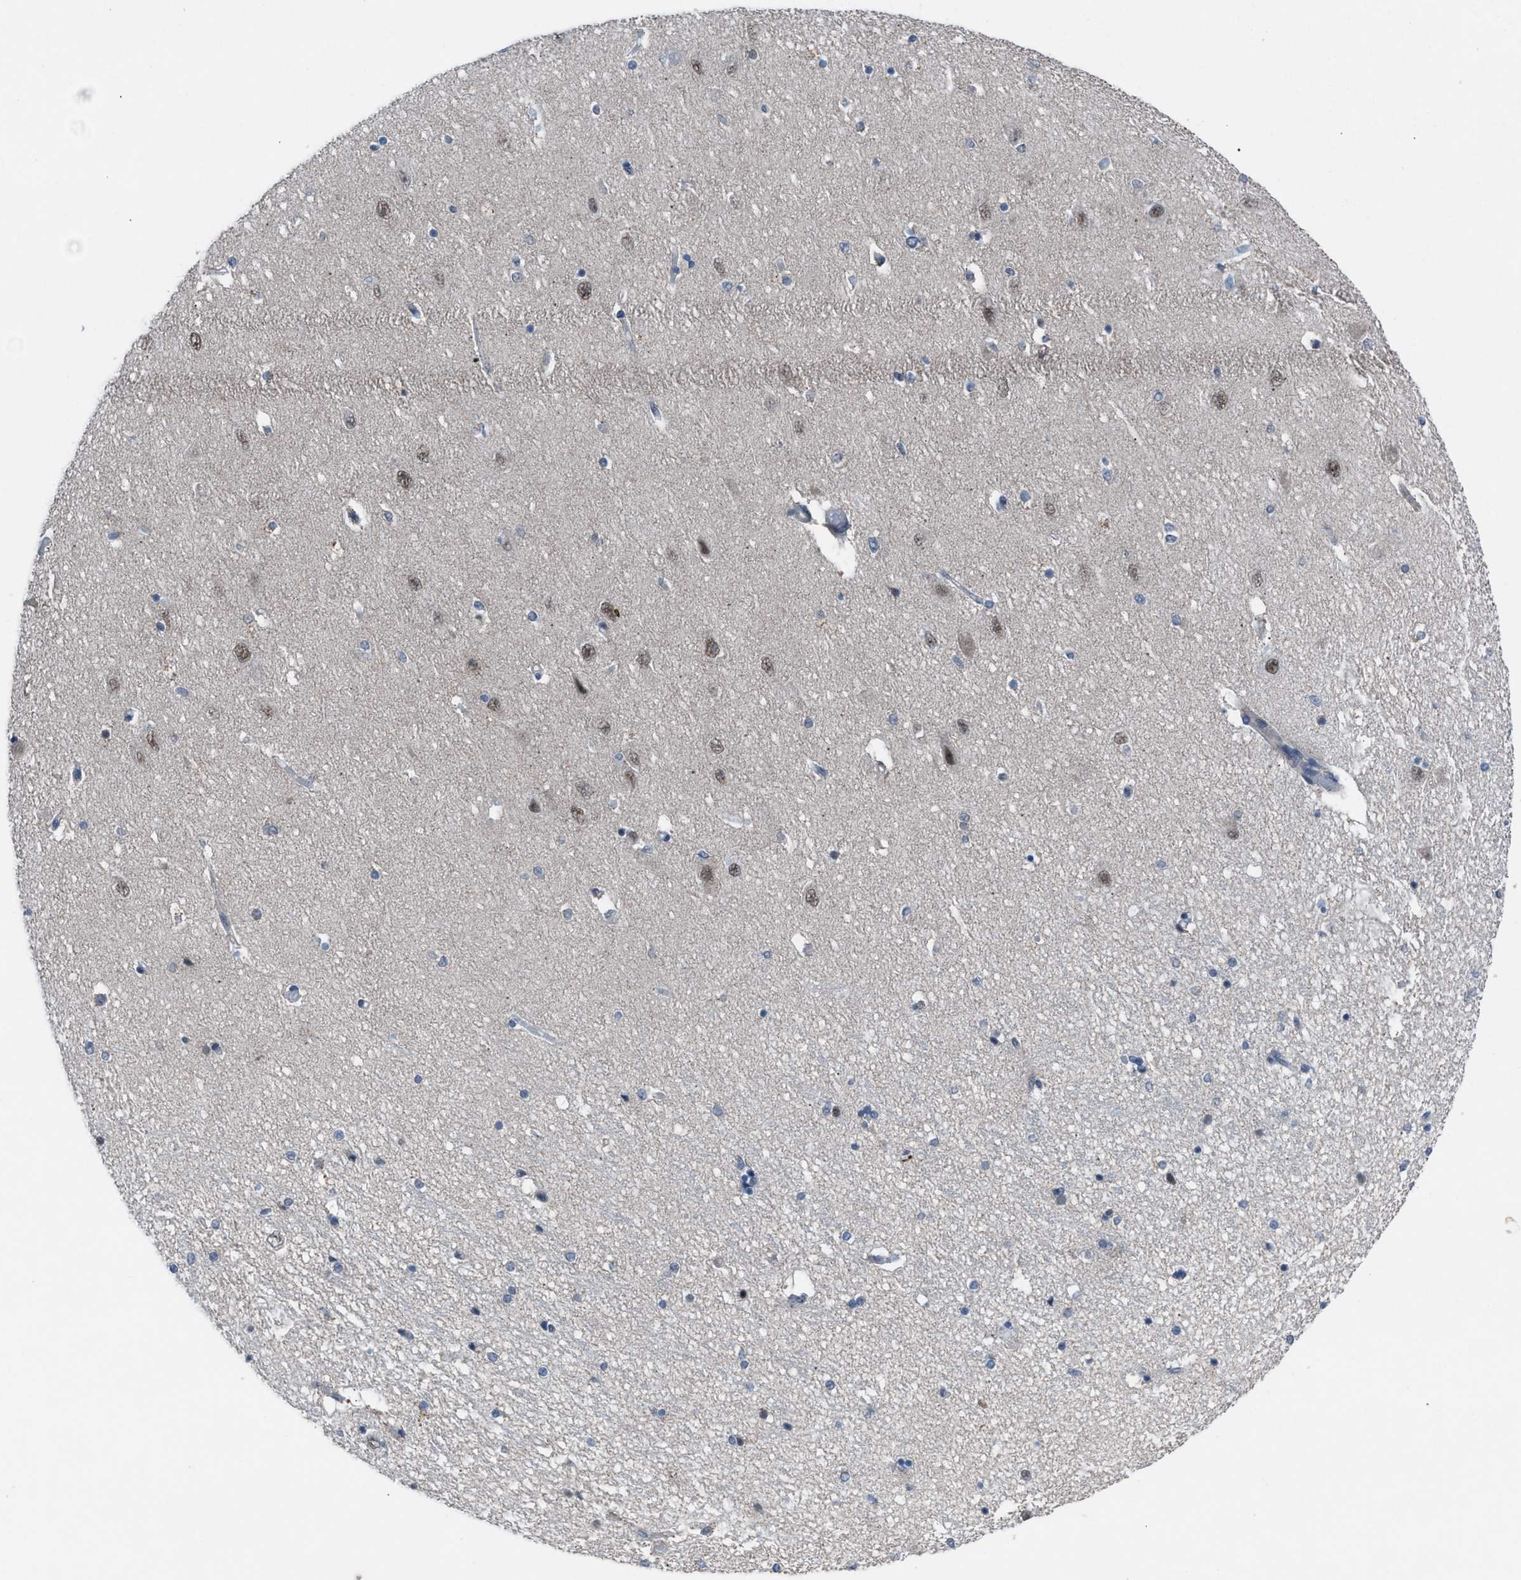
{"staining": {"intensity": "negative", "quantity": "none", "location": "none"}, "tissue": "hippocampus", "cell_type": "Glial cells", "image_type": "normal", "snomed": [{"axis": "morphology", "description": "Normal tissue, NOS"}, {"axis": "topography", "description": "Hippocampus"}], "caption": "Protein analysis of benign hippocampus demonstrates no significant positivity in glial cells.", "gene": "ANAPC11", "patient": {"sex": "female", "age": 54}}